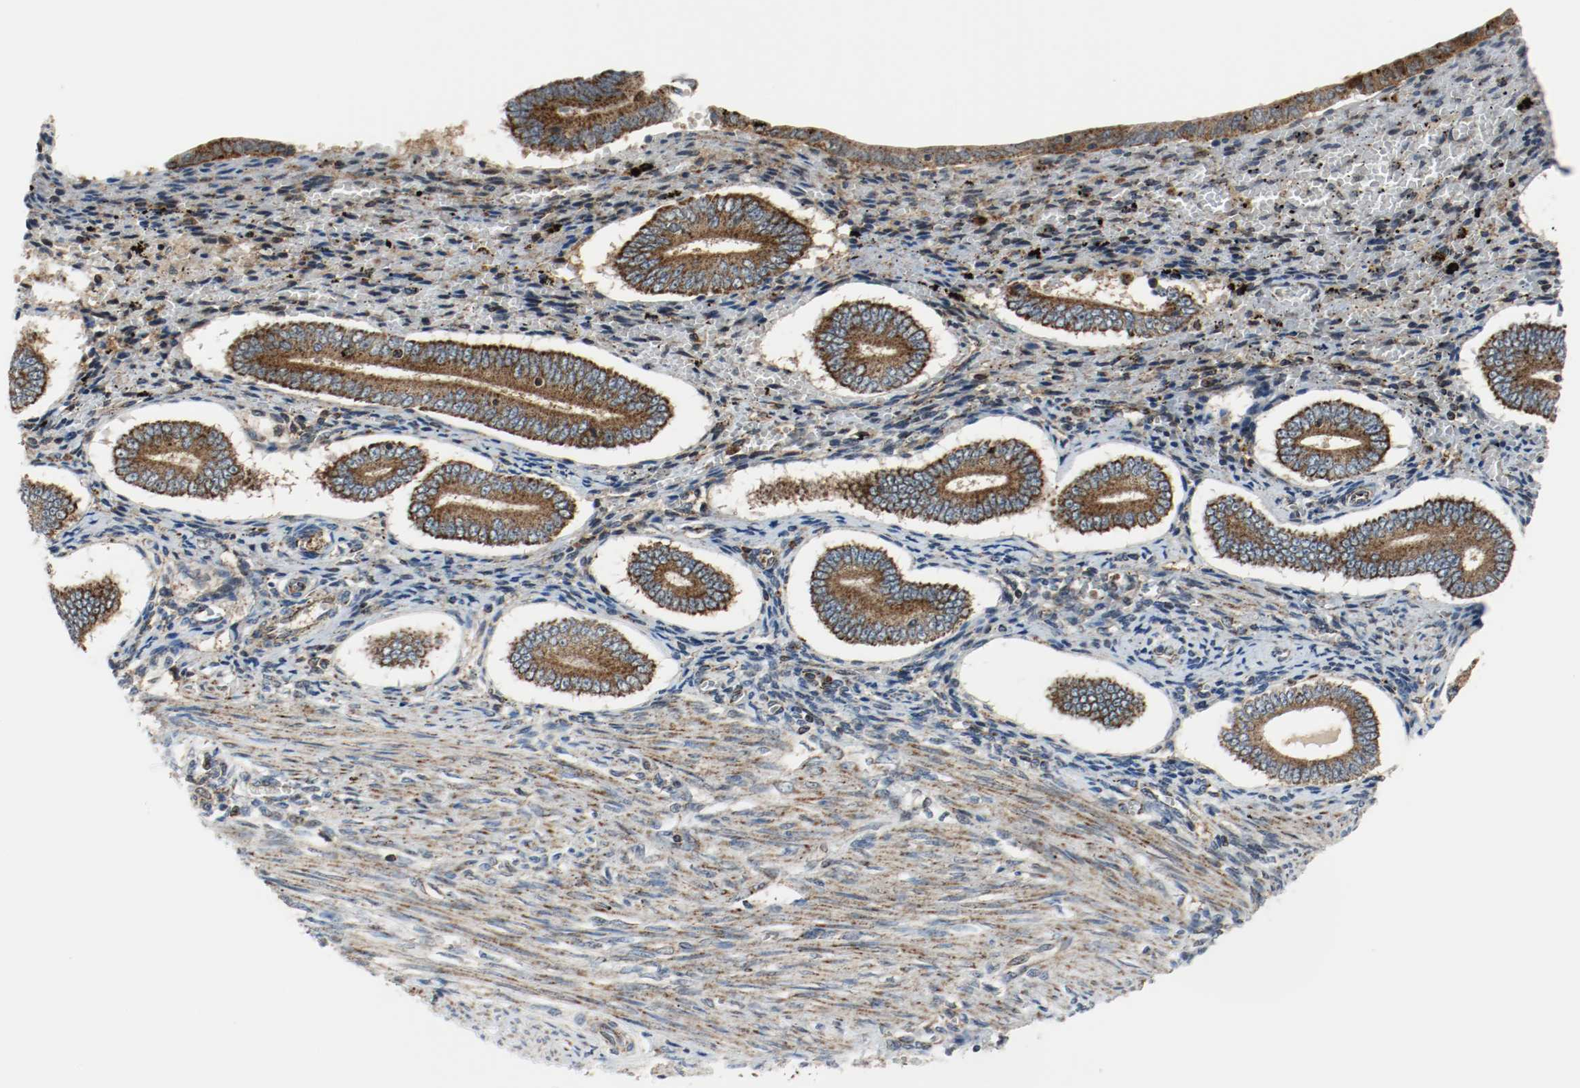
{"staining": {"intensity": "moderate", "quantity": "25%-75%", "location": "cytoplasmic/membranous"}, "tissue": "endometrium", "cell_type": "Cells in endometrial stroma", "image_type": "normal", "snomed": [{"axis": "morphology", "description": "Normal tissue, NOS"}, {"axis": "topography", "description": "Endometrium"}], "caption": "Protein staining of benign endometrium exhibits moderate cytoplasmic/membranous staining in about 25%-75% of cells in endometrial stroma.", "gene": "TXNRD1", "patient": {"sex": "female", "age": 42}}